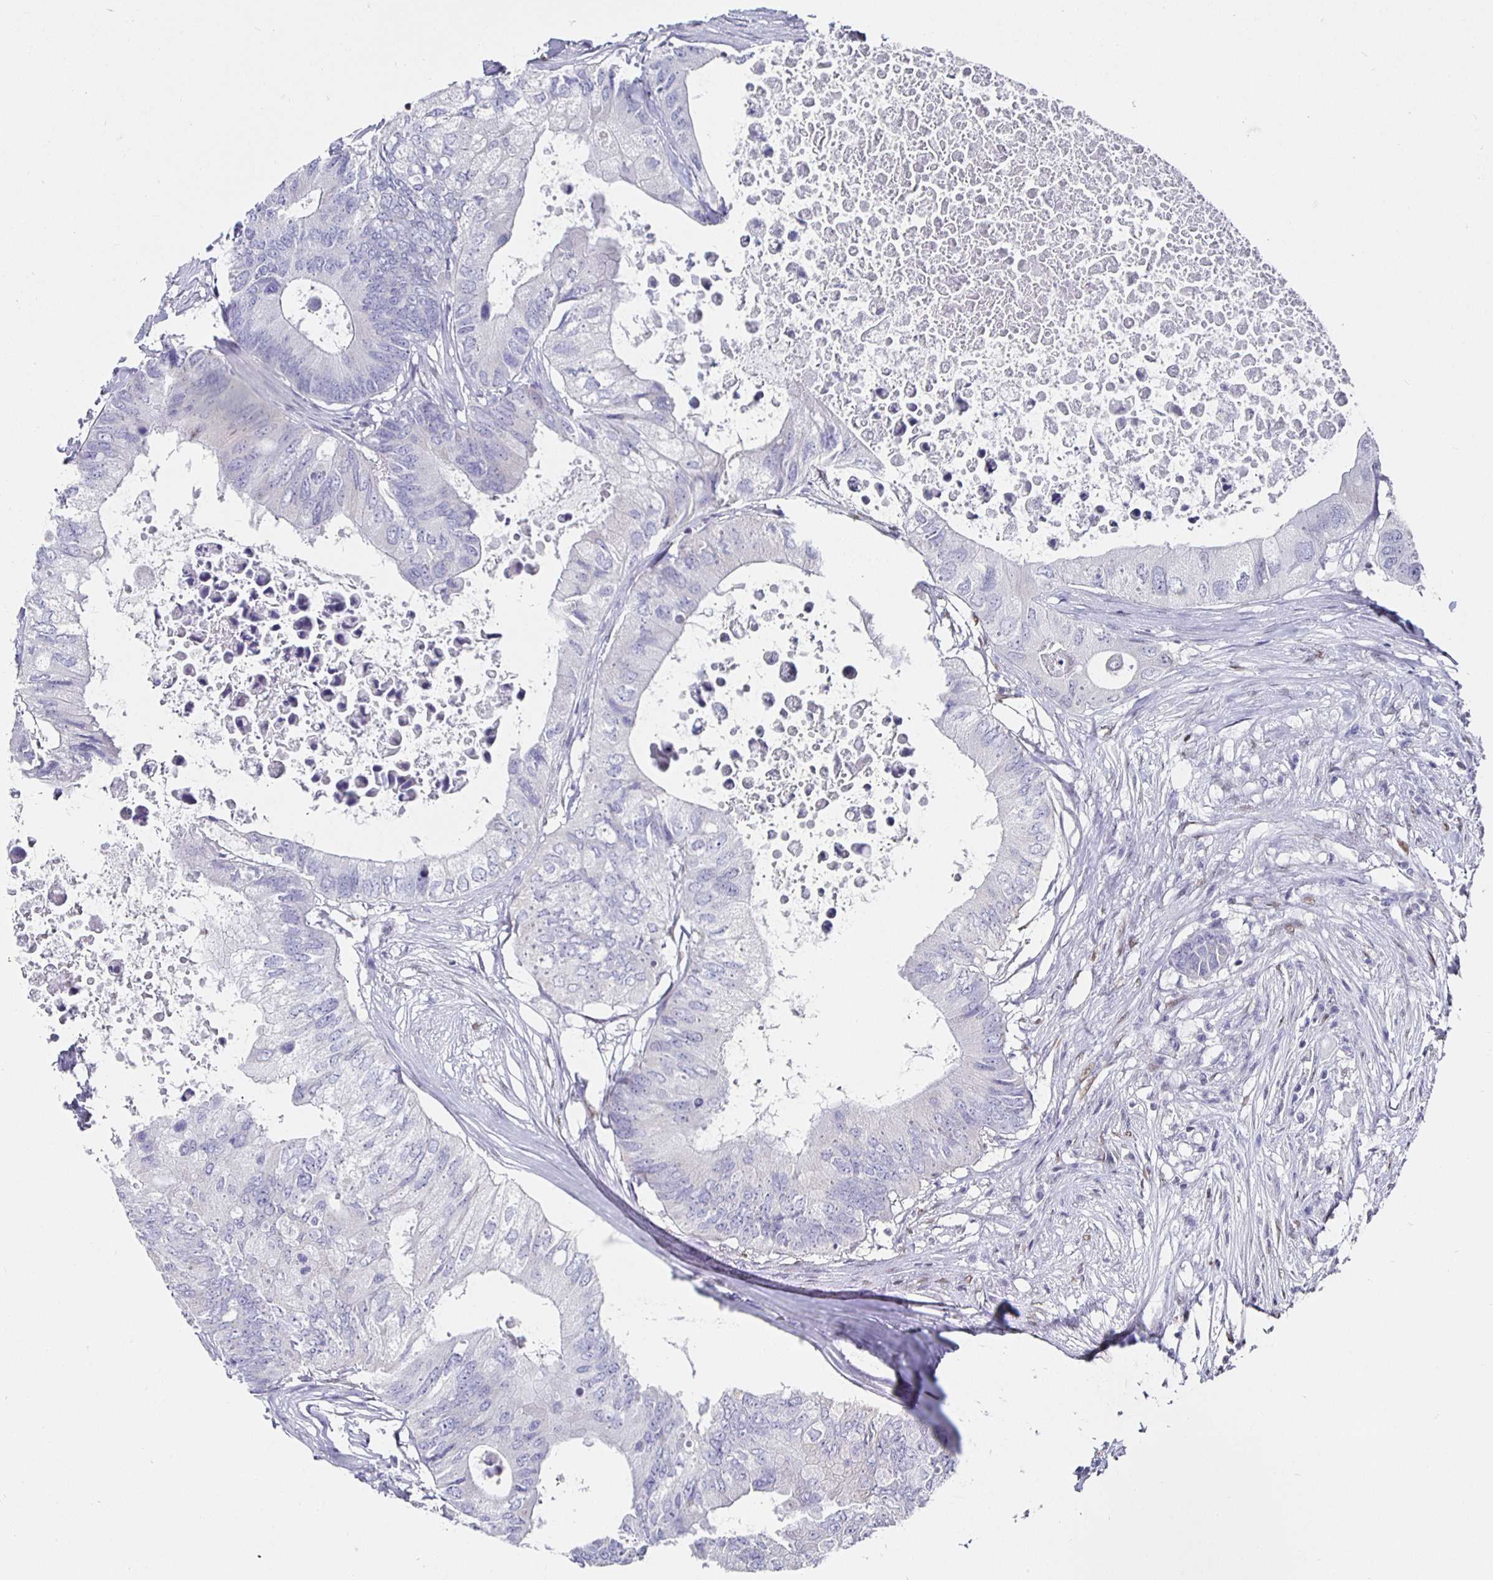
{"staining": {"intensity": "negative", "quantity": "none", "location": "none"}, "tissue": "colorectal cancer", "cell_type": "Tumor cells", "image_type": "cancer", "snomed": [{"axis": "morphology", "description": "Adenocarcinoma, NOS"}, {"axis": "topography", "description": "Colon"}], "caption": "The histopathology image reveals no significant positivity in tumor cells of colorectal cancer.", "gene": "RUNX2", "patient": {"sex": "male", "age": 71}}